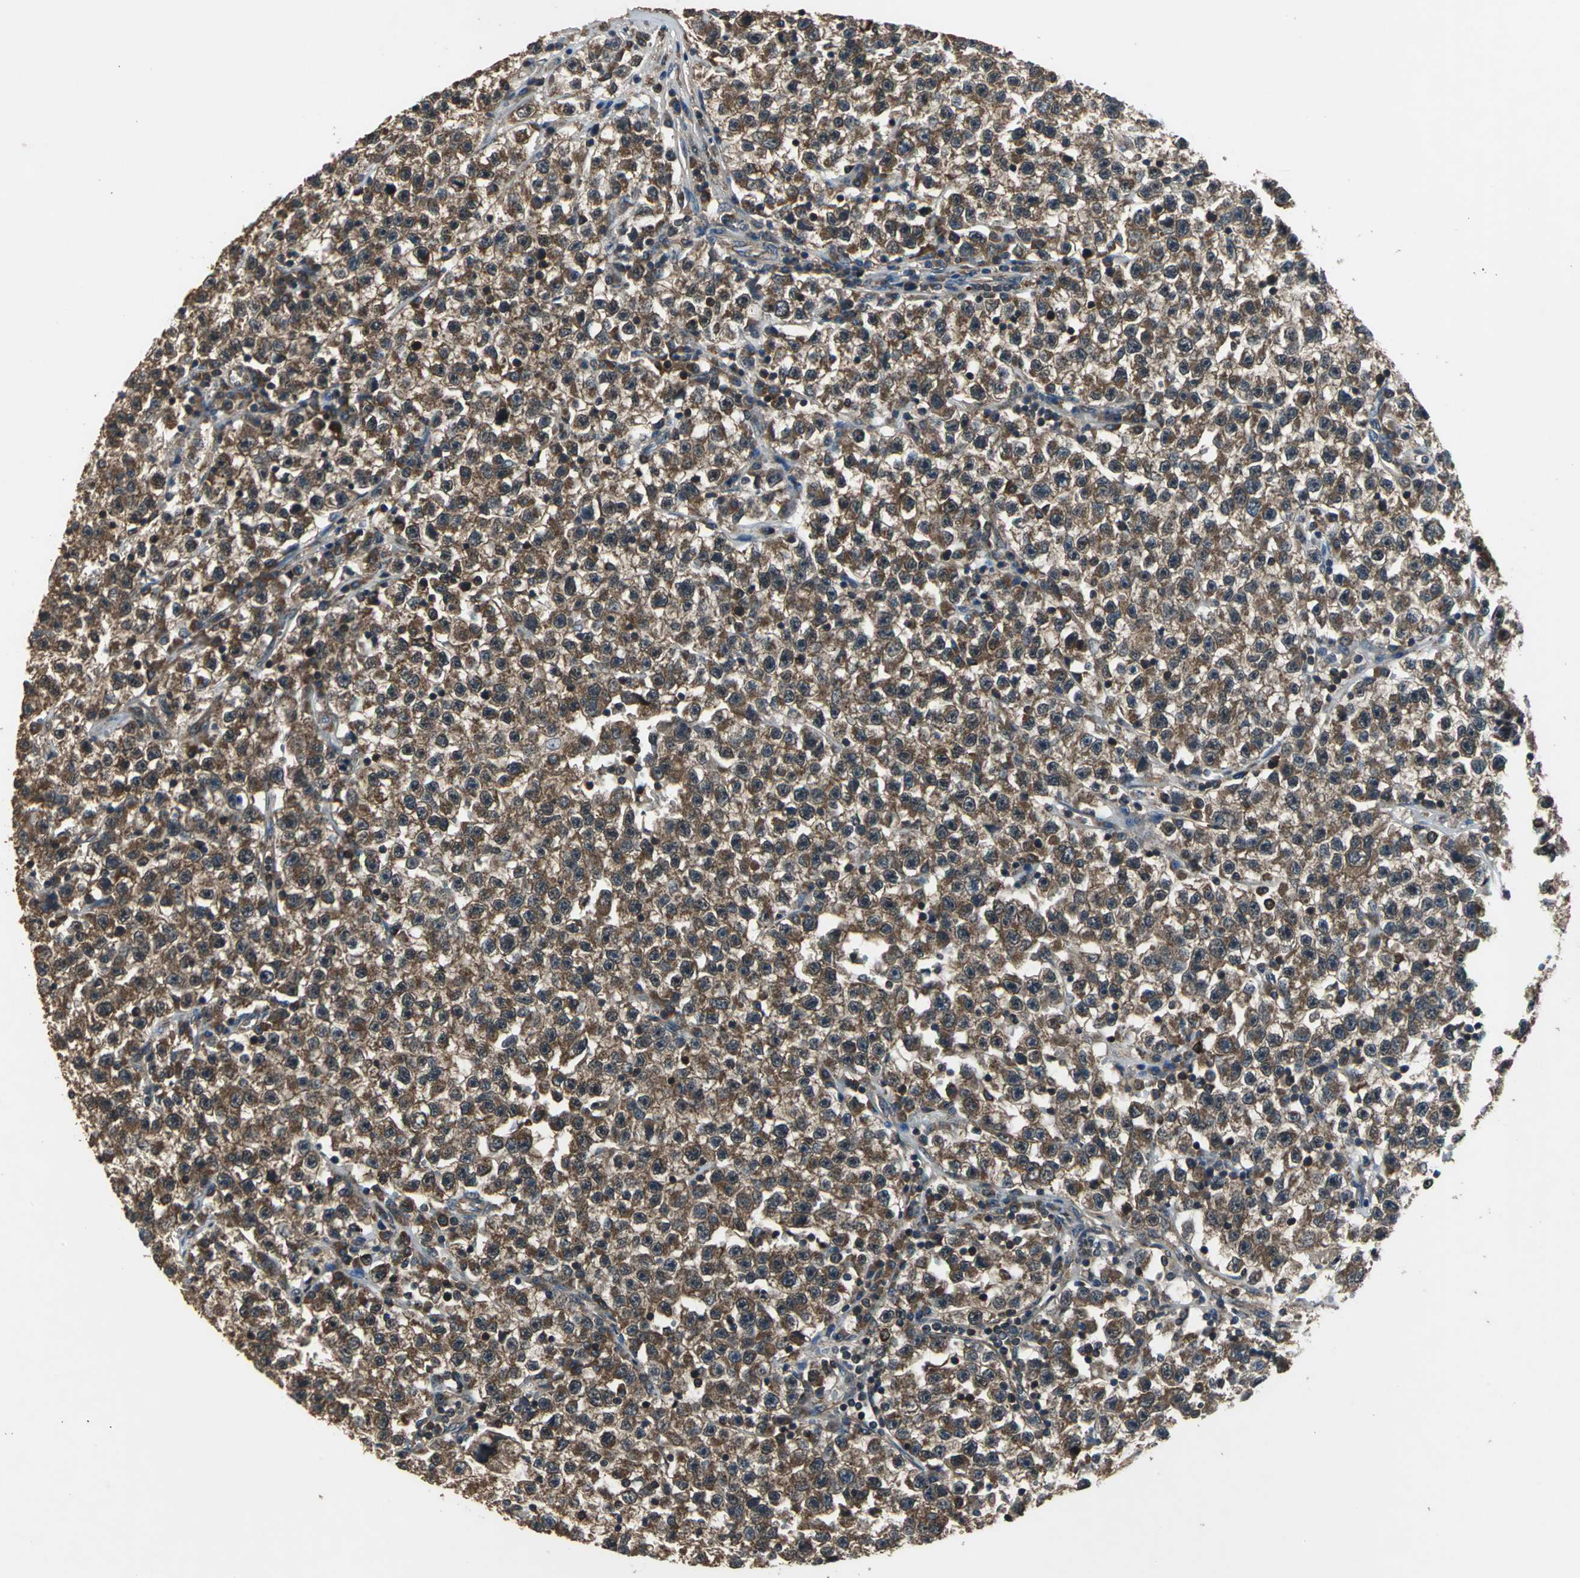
{"staining": {"intensity": "strong", "quantity": ">75%", "location": "cytoplasmic/membranous"}, "tissue": "testis cancer", "cell_type": "Tumor cells", "image_type": "cancer", "snomed": [{"axis": "morphology", "description": "Seminoma, NOS"}, {"axis": "topography", "description": "Testis"}], "caption": "Testis cancer (seminoma) stained with DAB (3,3'-diaminobenzidine) IHC exhibits high levels of strong cytoplasmic/membranous expression in about >75% of tumor cells.", "gene": "ZNF608", "patient": {"sex": "male", "age": 22}}